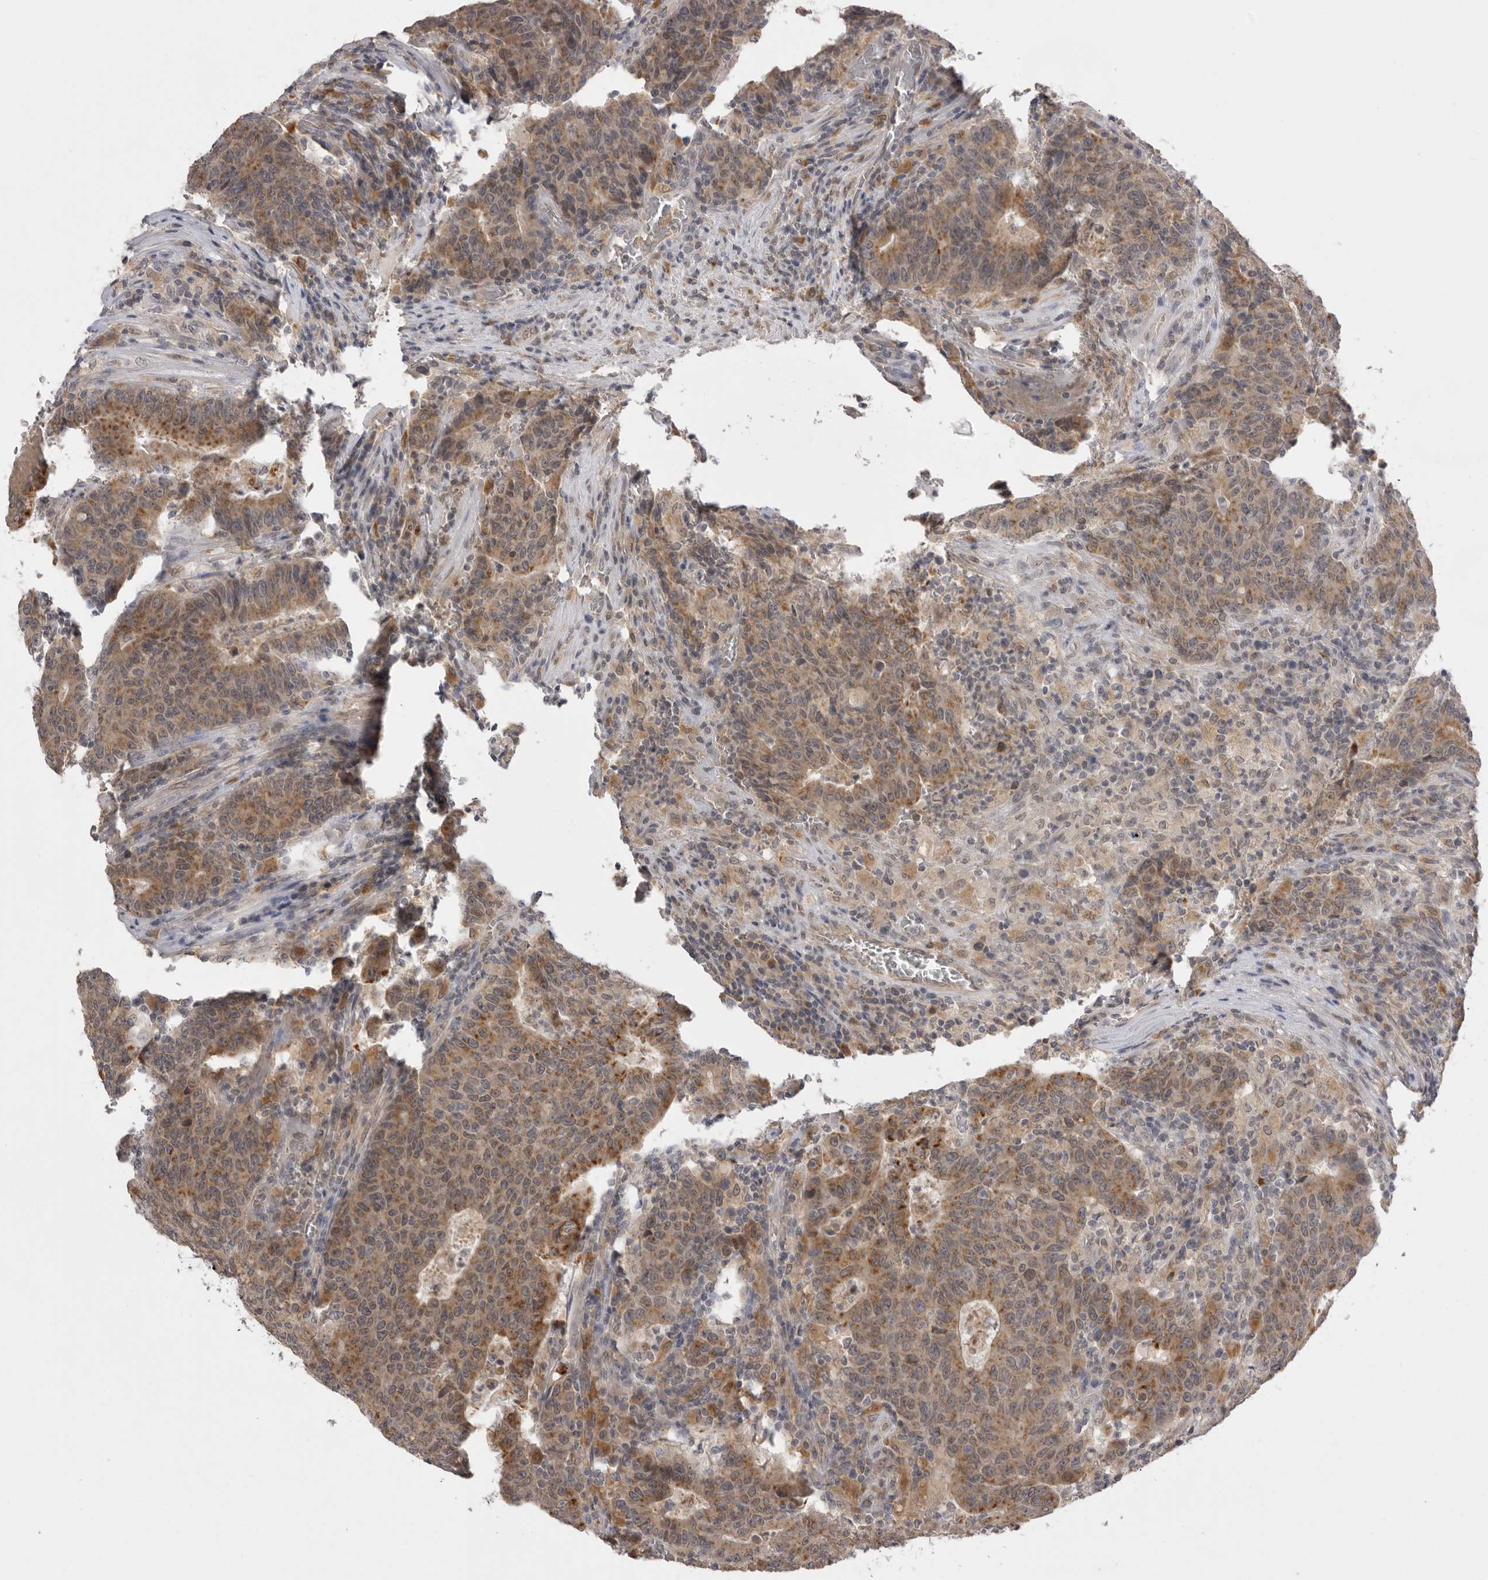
{"staining": {"intensity": "moderate", "quantity": ">75%", "location": "cytoplasmic/membranous"}, "tissue": "colorectal cancer", "cell_type": "Tumor cells", "image_type": "cancer", "snomed": [{"axis": "morphology", "description": "Adenocarcinoma, NOS"}, {"axis": "topography", "description": "Colon"}], "caption": "Human colorectal cancer (adenocarcinoma) stained with a brown dye demonstrates moderate cytoplasmic/membranous positive staining in approximately >75% of tumor cells.", "gene": "TLR3", "patient": {"sex": "female", "age": 75}}